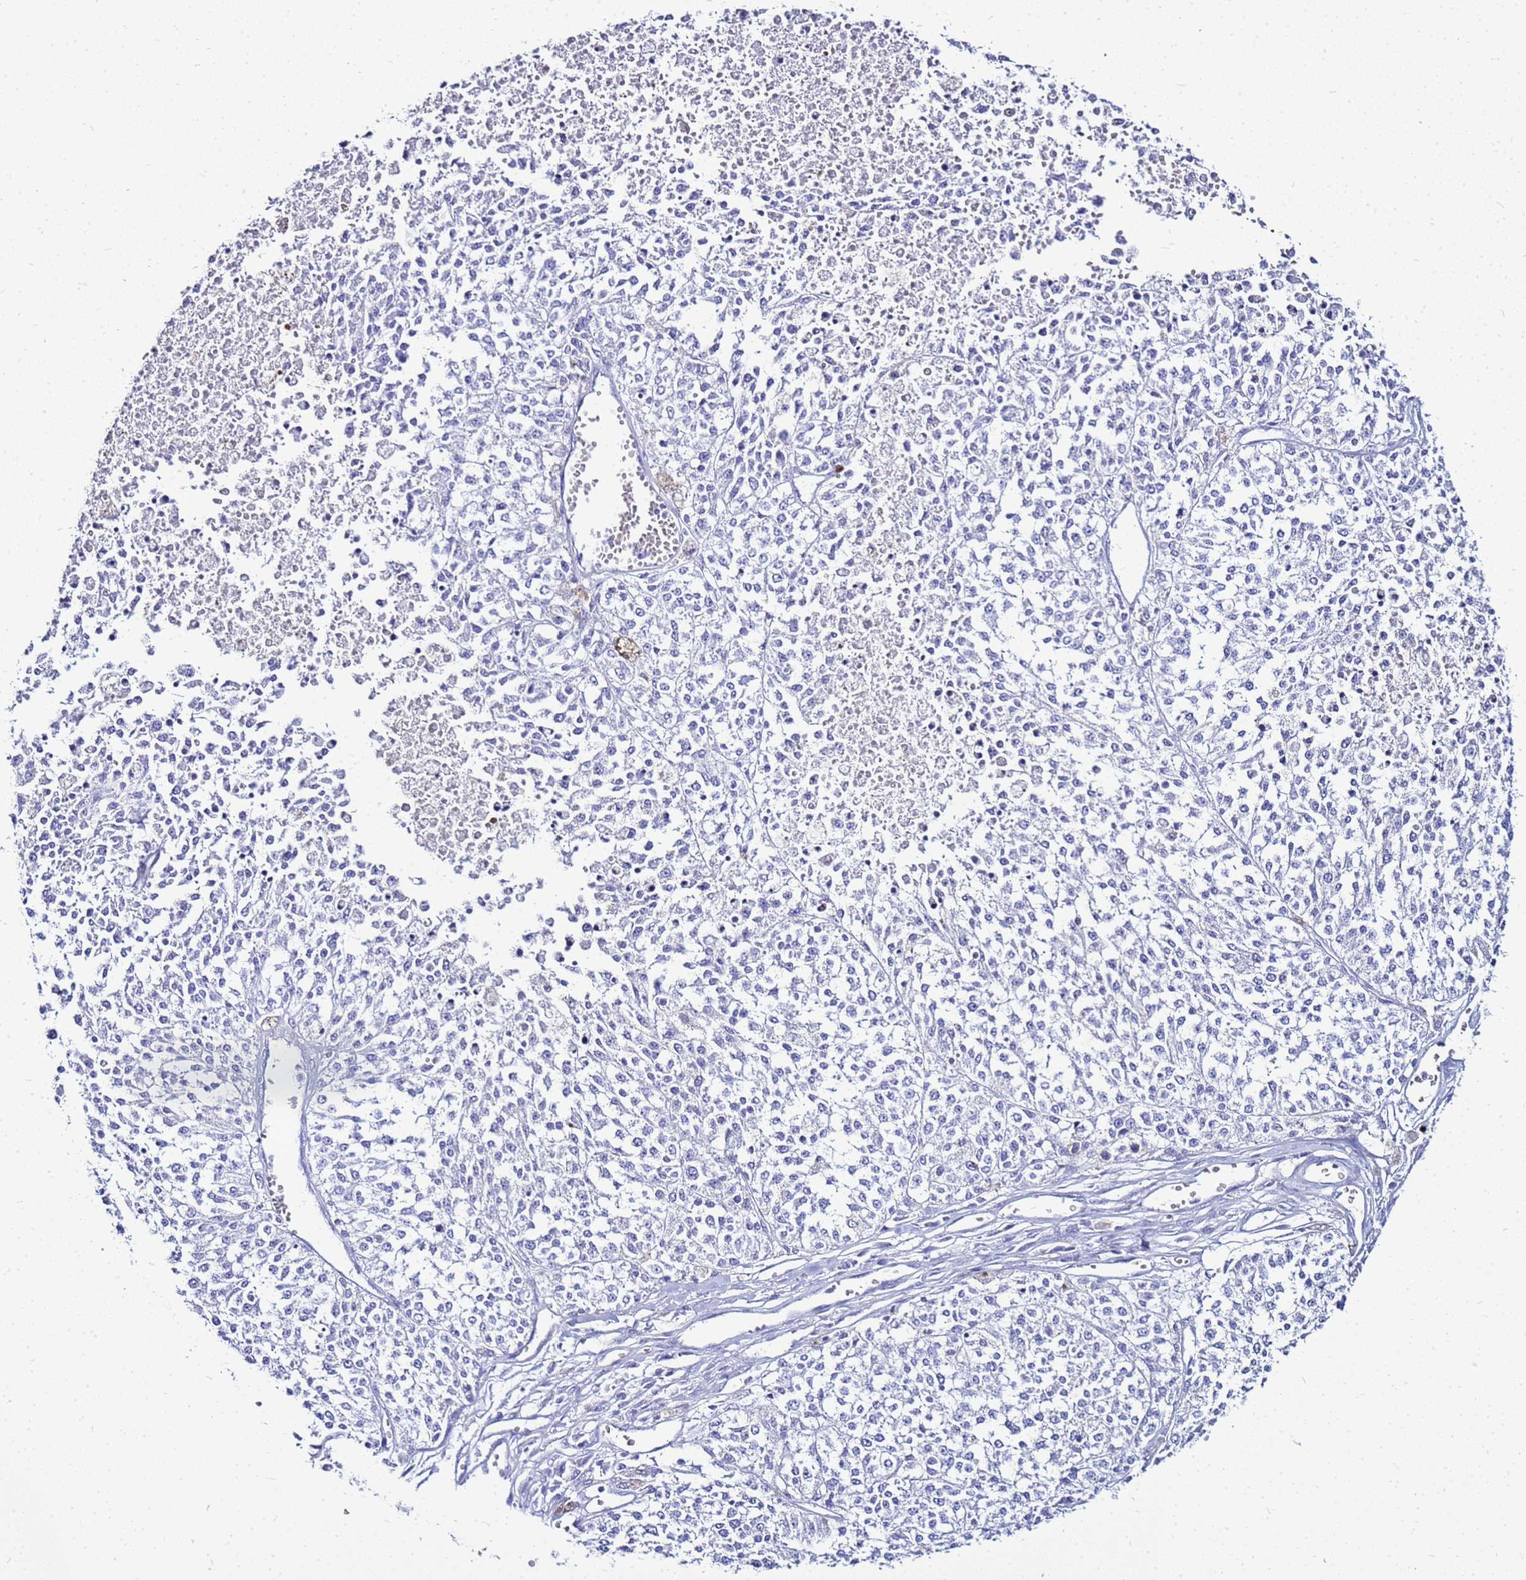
{"staining": {"intensity": "negative", "quantity": "none", "location": "none"}, "tissue": "melanoma", "cell_type": "Tumor cells", "image_type": "cancer", "snomed": [{"axis": "morphology", "description": "Malignant melanoma, NOS"}, {"axis": "topography", "description": "Skin"}], "caption": "The photomicrograph displays no significant expression in tumor cells of melanoma.", "gene": "CSTA", "patient": {"sex": "female", "age": 64}}